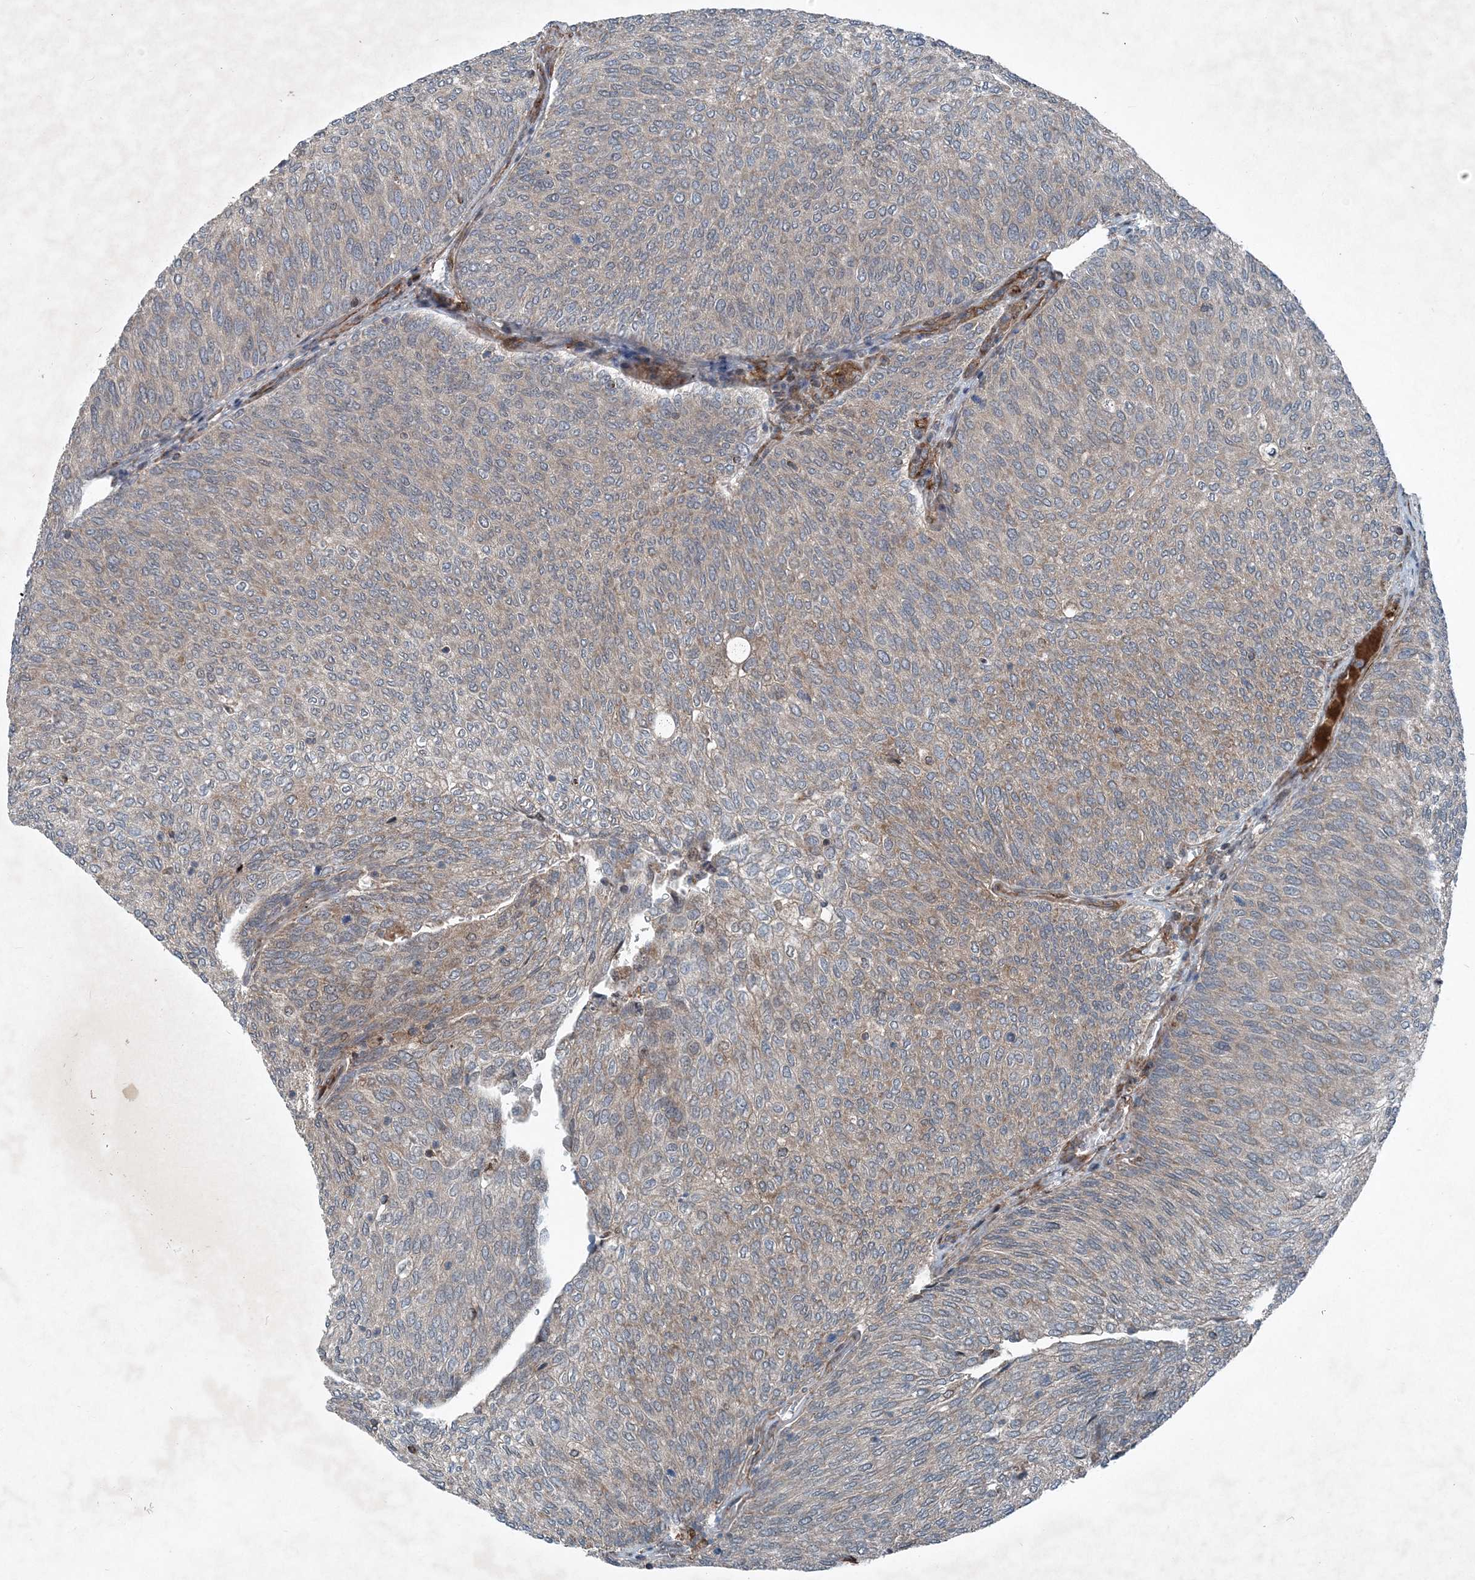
{"staining": {"intensity": "weak", "quantity": "25%-75%", "location": "cytoplasmic/membranous"}, "tissue": "urothelial cancer", "cell_type": "Tumor cells", "image_type": "cancer", "snomed": [{"axis": "morphology", "description": "Urothelial carcinoma, Low grade"}, {"axis": "topography", "description": "Urinary bladder"}], "caption": "Immunohistochemistry (DAB) staining of human urothelial carcinoma (low-grade) exhibits weak cytoplasmic/membranous protein positivity in approximately 25%-75% of tumor cells.", "gene": "NDUFA2", "patient": {"sex": "female", "age": 79}}